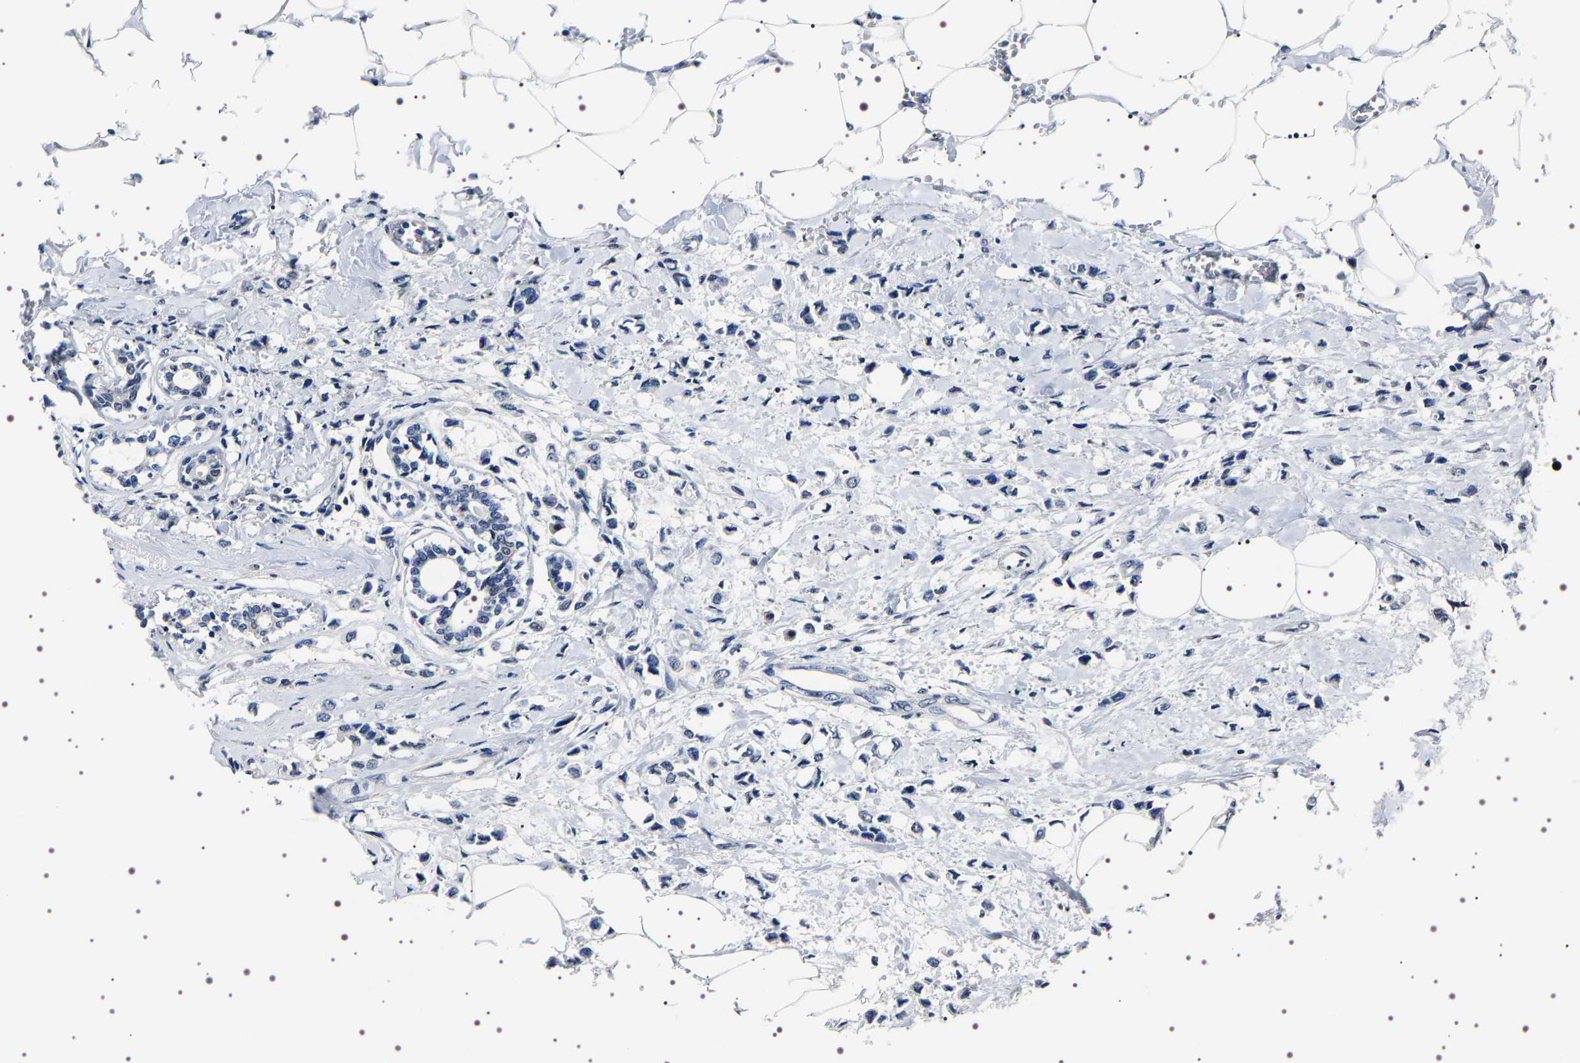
{"staining": {"intensity": "weak", "quantity": "<25%", "location": "nuclear"}, "tissue": "breast cancer", "cell_type": "Tumor cells", "image_type": "cancer", "snomed": [{"axis": "morphology", "description": "Lobular carcinoma"}, {"axis": "topography", "description": "Breast"}], "caption": "Histopathology image shows no protein staining in tumor cells of breast cancer tissue. The staining was performed using DAB (3,3'-diaminobenzidine) to visualize the protein expression in brown, while the nuclei were stained in blue with hematoxylin (Magnification: 20x).", "gene": "GNL3", "patient": {"sex": "female", "age": 51}}